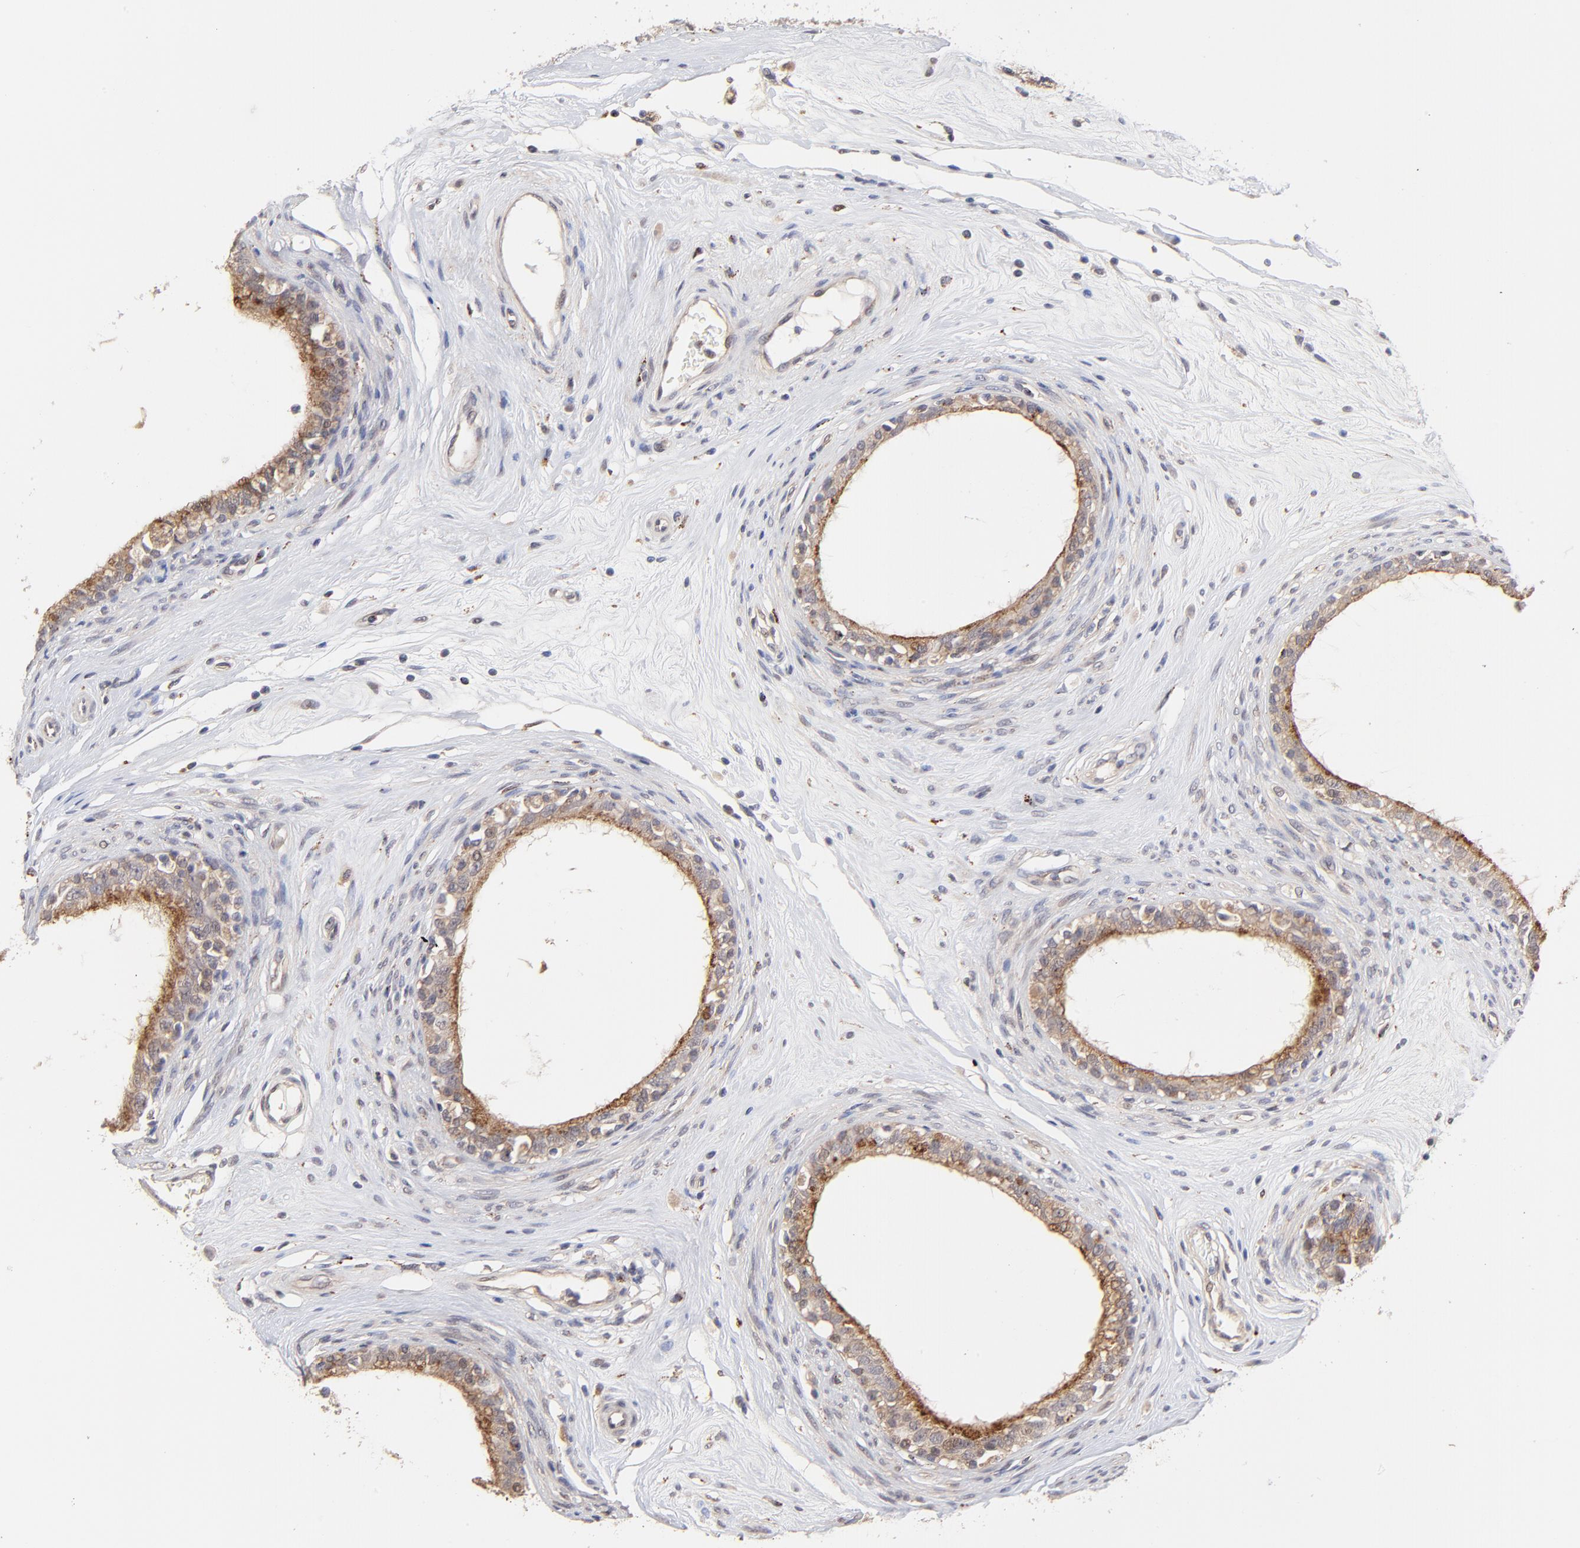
{"staining": {"intensity": "strong", "quantity": ">75%", "location": "cytoplasmic/membranous"}, "tissue": "epididymis", "cell_type": "Glandular cells", "image_type": "normal", "snomed": [{"axis": "morphology", "description": "Normal tissue, NOS"}, {"axis": "morphology", "description": "Inflammation, NOS"}, {"axis": "topography", "description": "Epididymis"}], "caption": "Epididymis stained for a protein shows strong cytoplasmic/membranous positivity in glandular cells.", "gene": "PDE4B", "patient": {"sex": "male", "age": 84}}